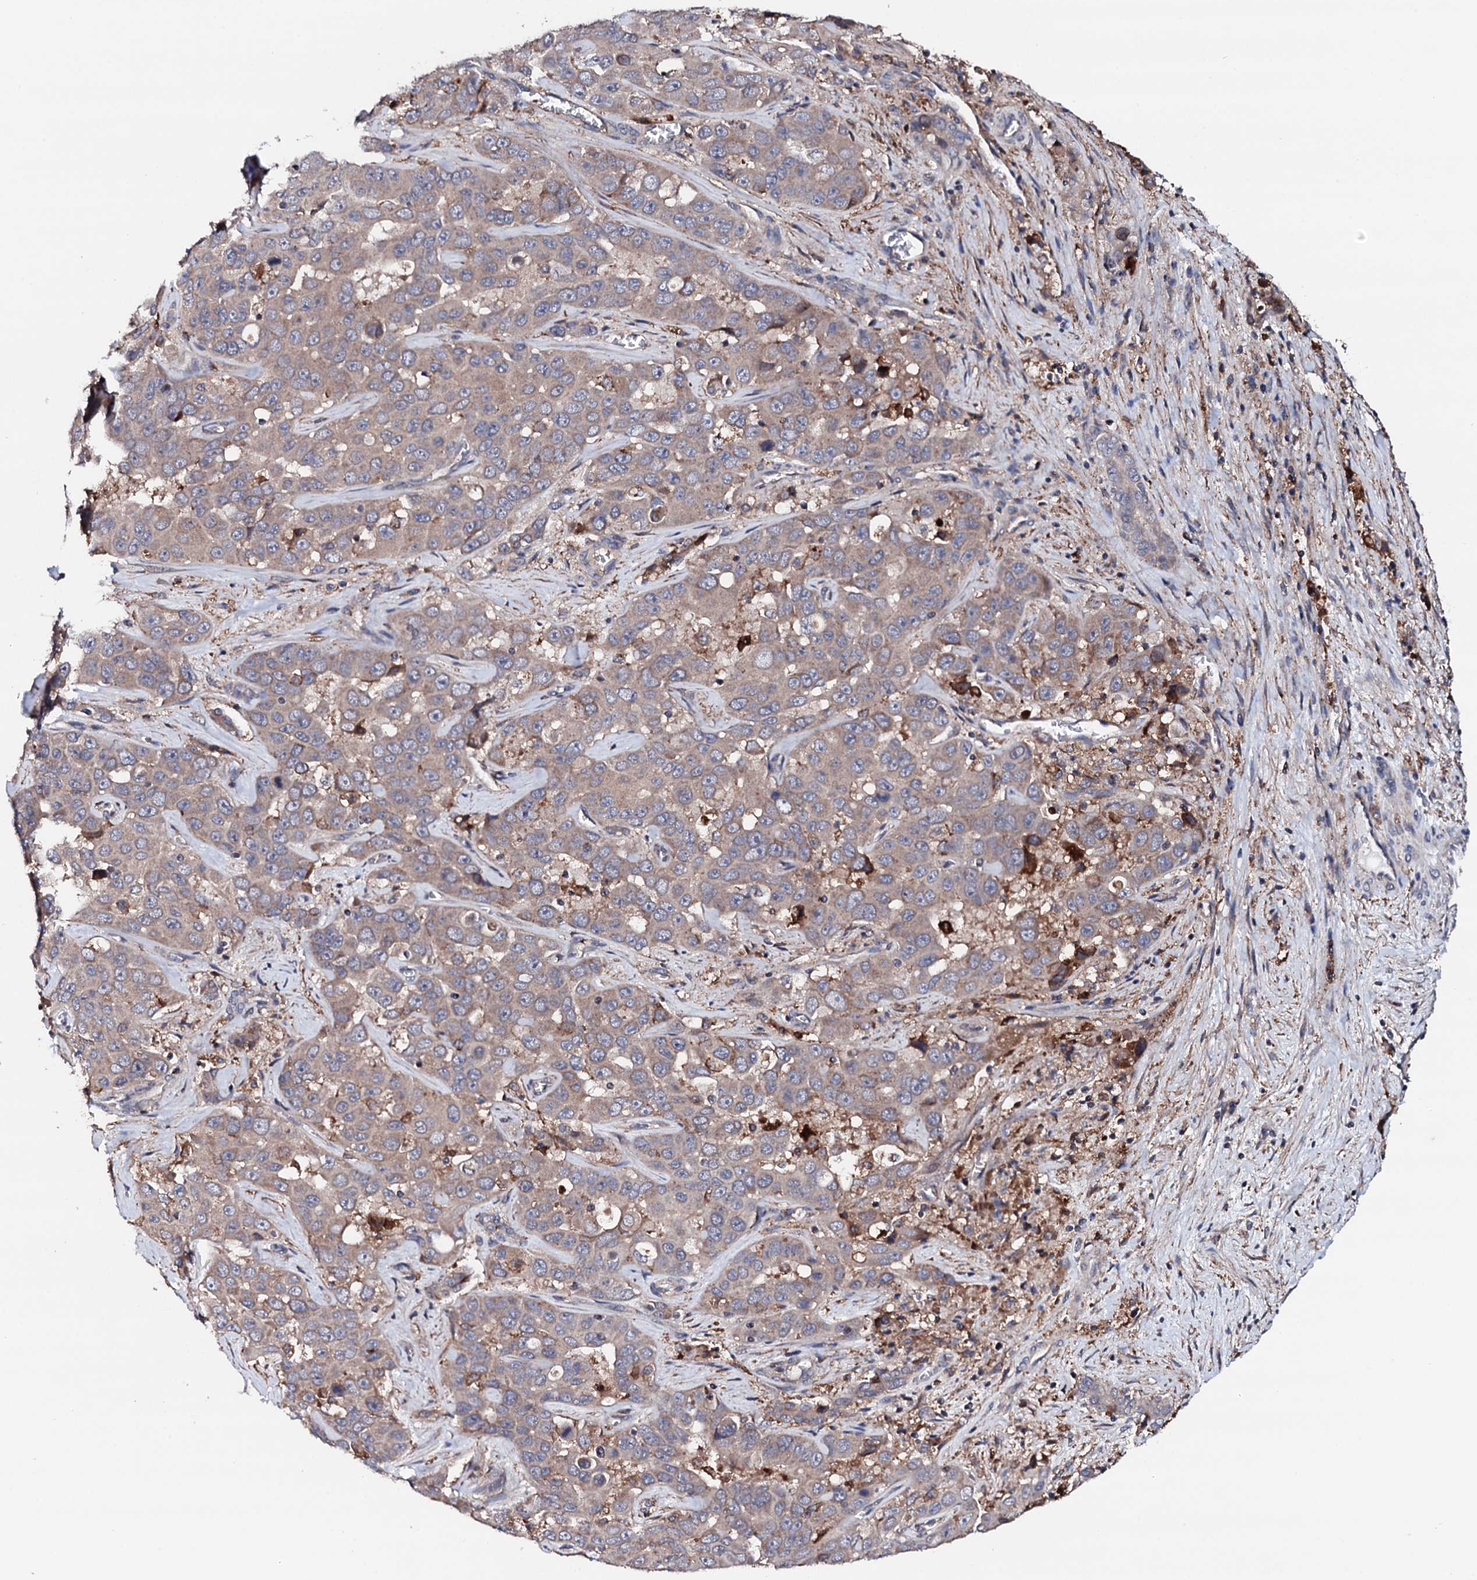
{"staining": {"intensity": "weak", "quantity": "<25%", "location": "cytoplasmic/membranous"}, "tissue": "liver cancer", "cell_type": "Tumor cells", "image_type": "cancer", "snomed": [{"axis": "morphology", "description": "Cholangiocarcinoma"}, {"axis": "topography", "description": "Liver"}], "caption": "An IHC photomicrograph of liver cholangiocarcinoma is shown. There is no staining in tumor cells of liver cholangiocarcinoma. (DAB (3,3'-diaminobenzidine) immunohistochemistry (IHC), high magnification).", "gene": "EDC3", "patient": {"sex": "female", "age": 52}}